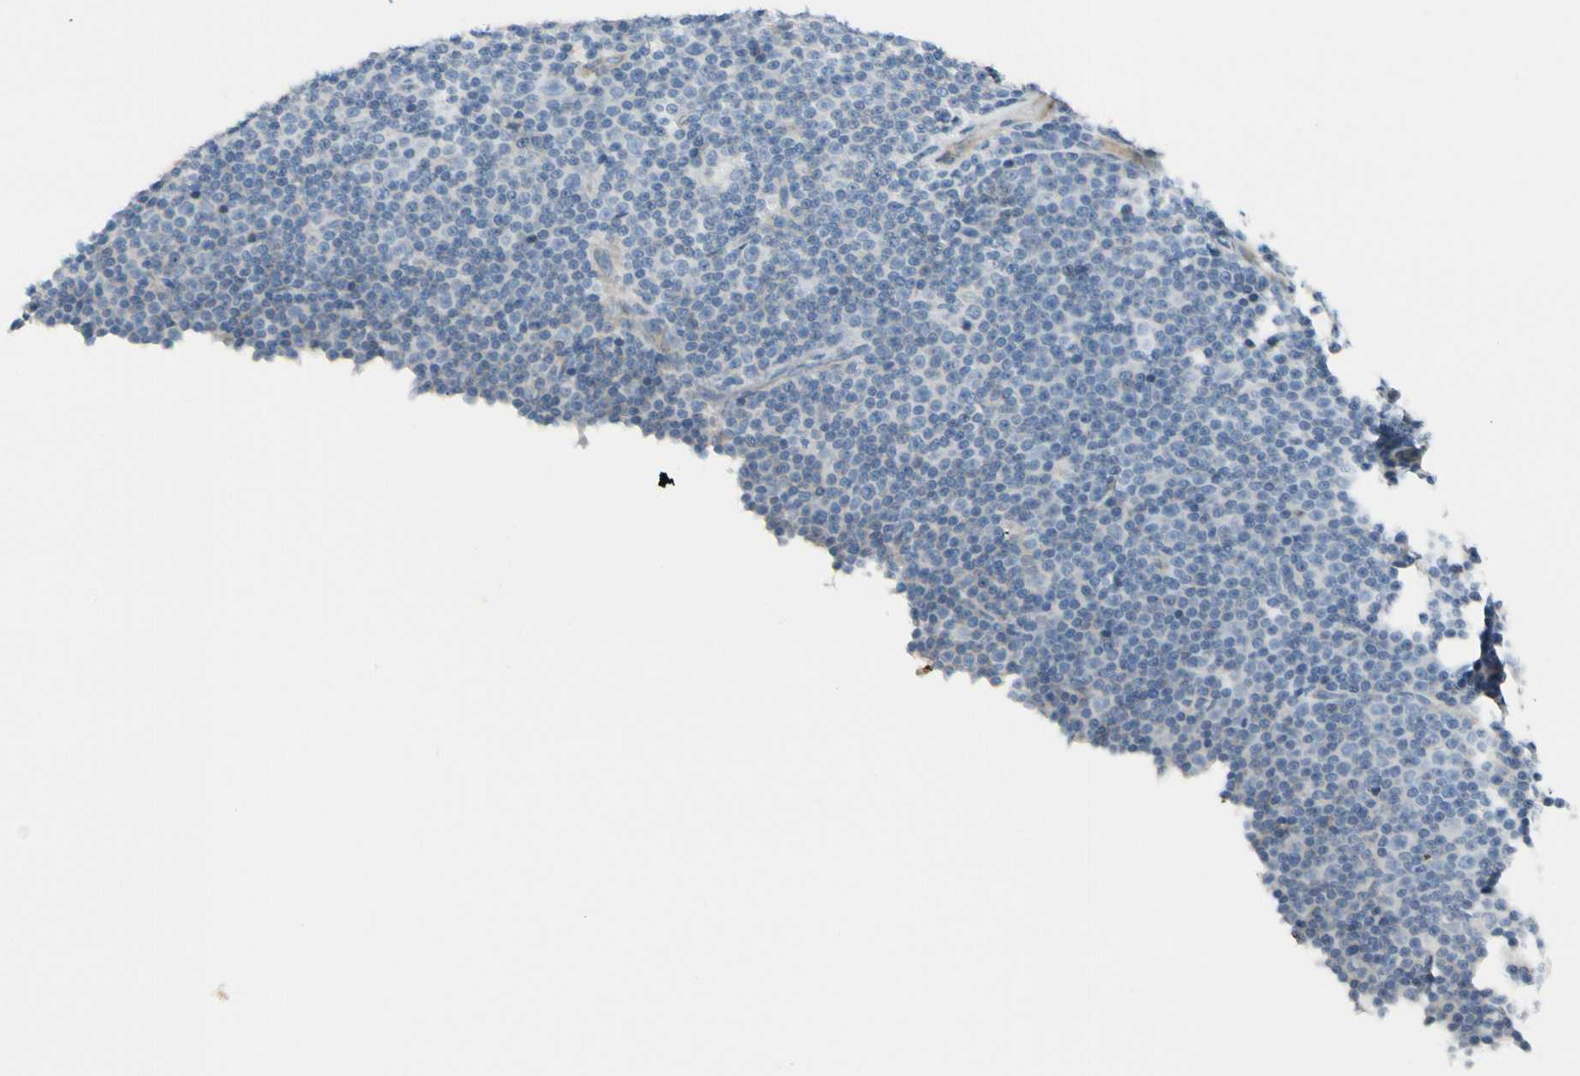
{"staining": {"intensity": "negative", "quantity": "none", "location": "none"}, "tissue": "lymphoma", "cell_type": "Tumor cells", "image_type": "cancer", "snomed": [{"axis": "morphology", "description": "Malignant lymphoma, non-Hodgkin's type, Low grade"}, {"axis": "topography", "description": "Lymph node"}], "caption": "The photomicrograph shows no staining of tumor cells in low-grade malignant lymphoma, non-Hodgkin's type.", "gene": "ITGA3", "patient": {"sex": "female", "age": 67}}